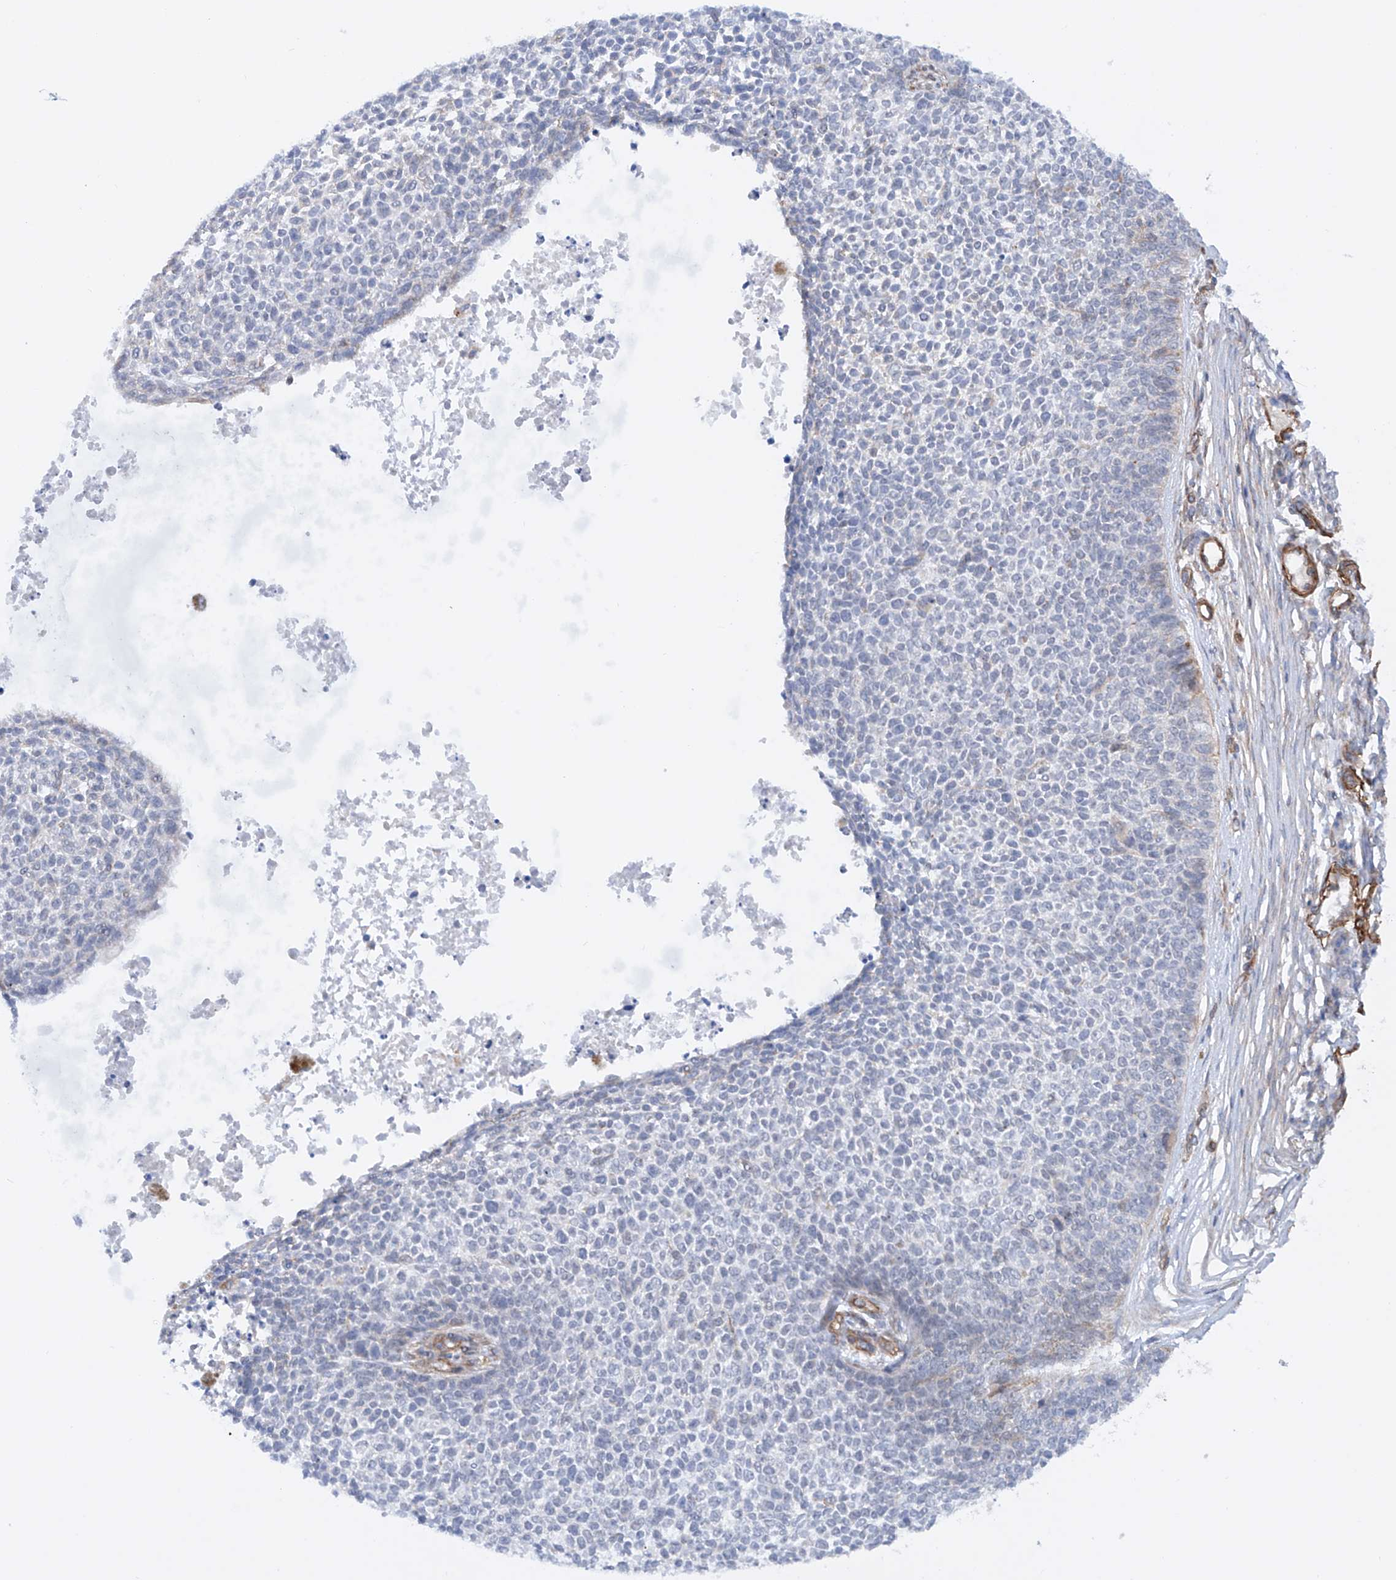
{"staining": {"intensity": "negative", "quantity": "none", "location": "none"}, "tissue": "skin cancer", "cell_type": "Tumor cells", "image_type": "cancer", "snomed": [{"axis": "morphology", "description": "Basal cell carcinoma"}, {"axis": "topography", "description": "Skin"}], "caption": "High power microscopy image of an IHC image of skin cancer (basal cell carcinoma), revealing no significant positivity in tumor cells.", "gene": "ZNF490", "patient": {"sex": "female", "age": 84}}